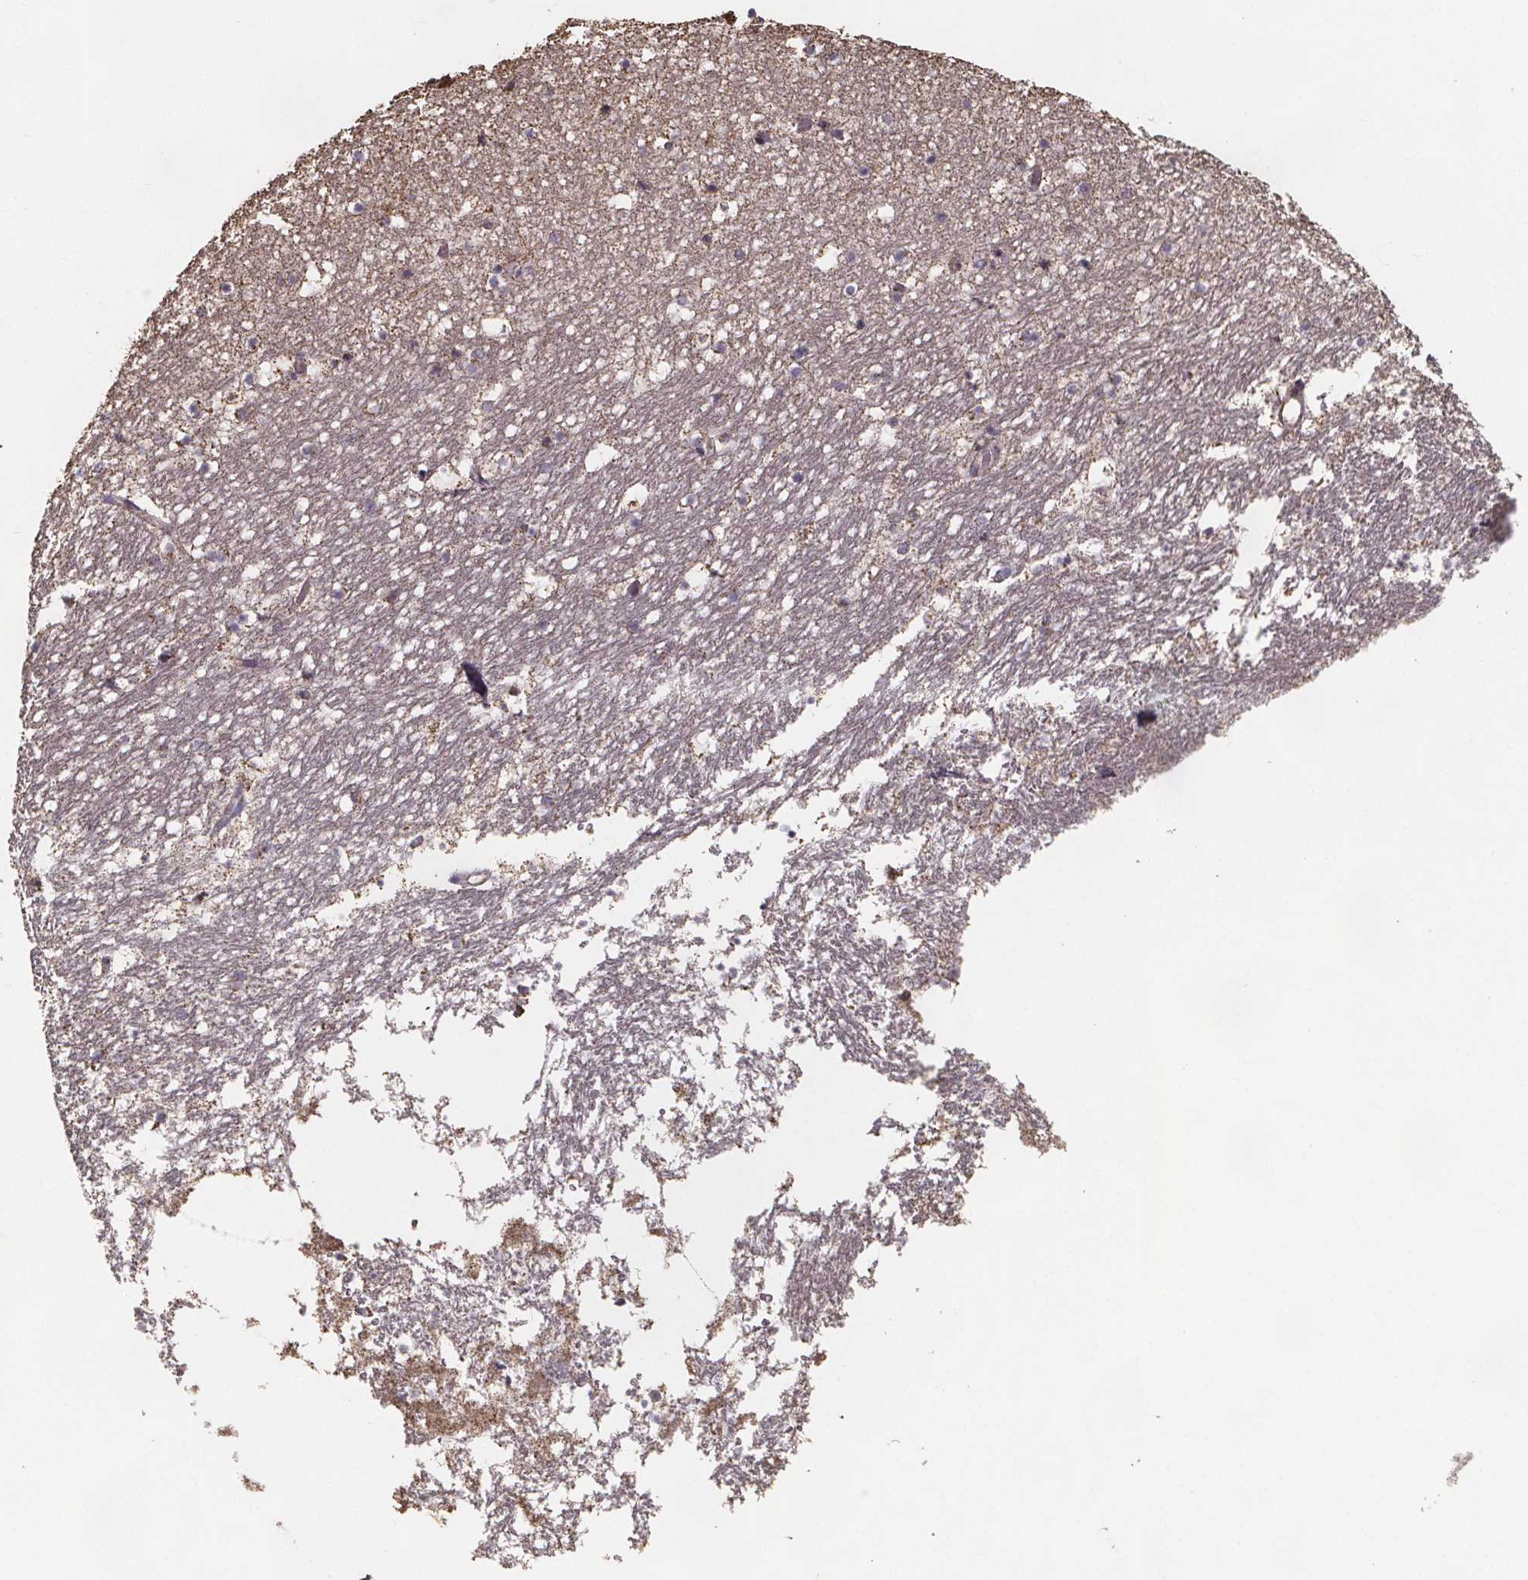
{"staining": {"intensity": "negative", "quantity": "none", "location": "none"}, "tissue": "hippocampus", "cell_type": "Glial cells", "image_type": "normal", "snomed": [{"axis": "morphology", "description": "Normal tissue, NOS"}, {"axis": "topography", "description": "Hippocampus"}], "caption": "Human hippocampus stained for a protein using IHC reveals no staining in glial cells.", "gene": "SLC35D2", "patient": {"sex": "male", "age": 26}}